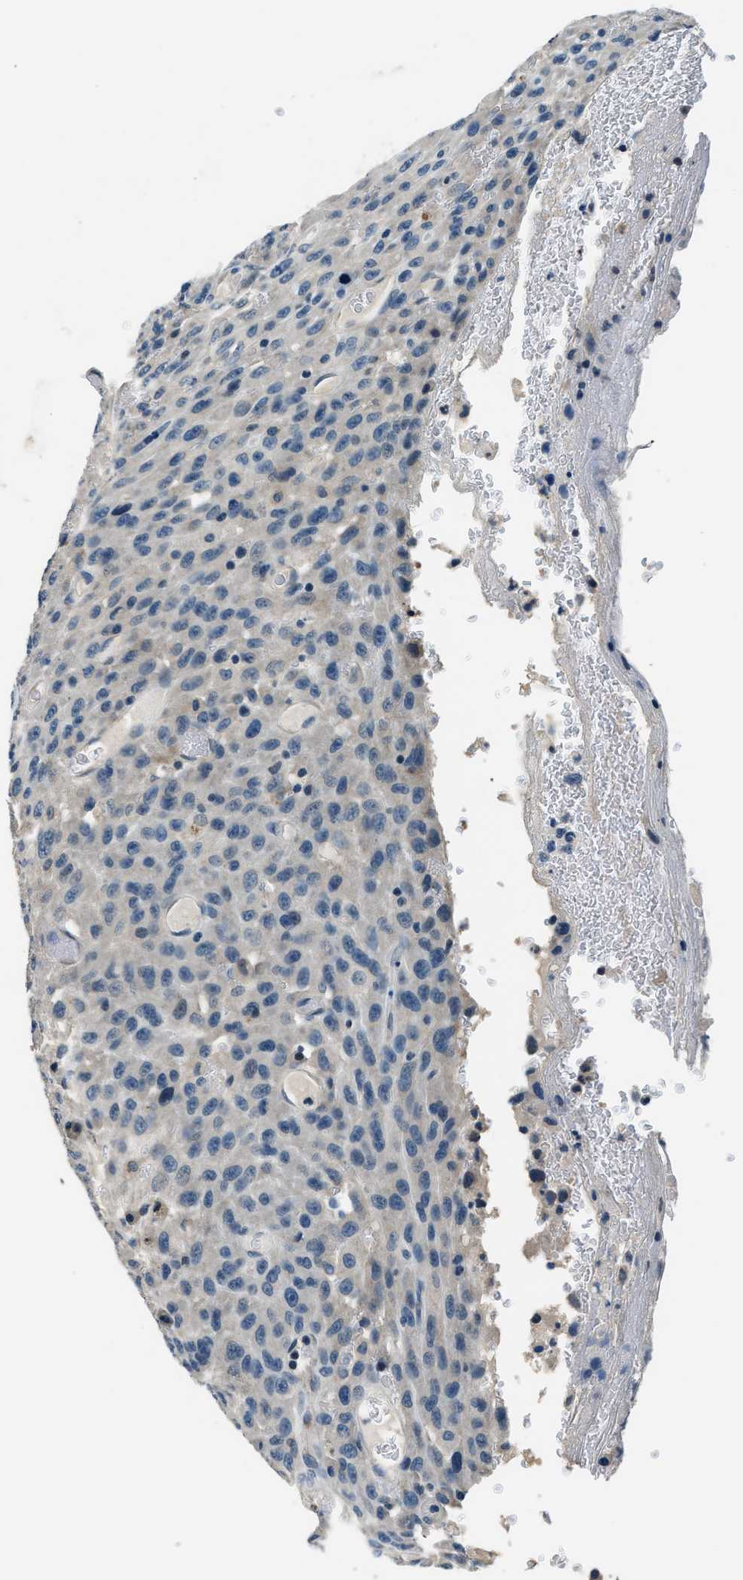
{"staining": {"intensity": "weak", "quantity": "<25%", "location": "cytoplasmic/membranous"}, "tissue": "urothelial cancer", "cell_type": "Tumor cells", "image_type": "cancer", "snomed": [{"axis": "morphology", "description": "Urothelial carcinoma, High grade"}, {"axis": "topography", "description": "Urinary bladder"}], "caption": "High magnification brightfield microscopy of high-grade urothelial carcinoma stained with DAB (3,3'-diaminobenzidine) (brown) and counterstained with hematoxylin (blue): tumor cells show no significant staining.", "gene": "NME8", "patient": {"sex": "male", "age": 66}}